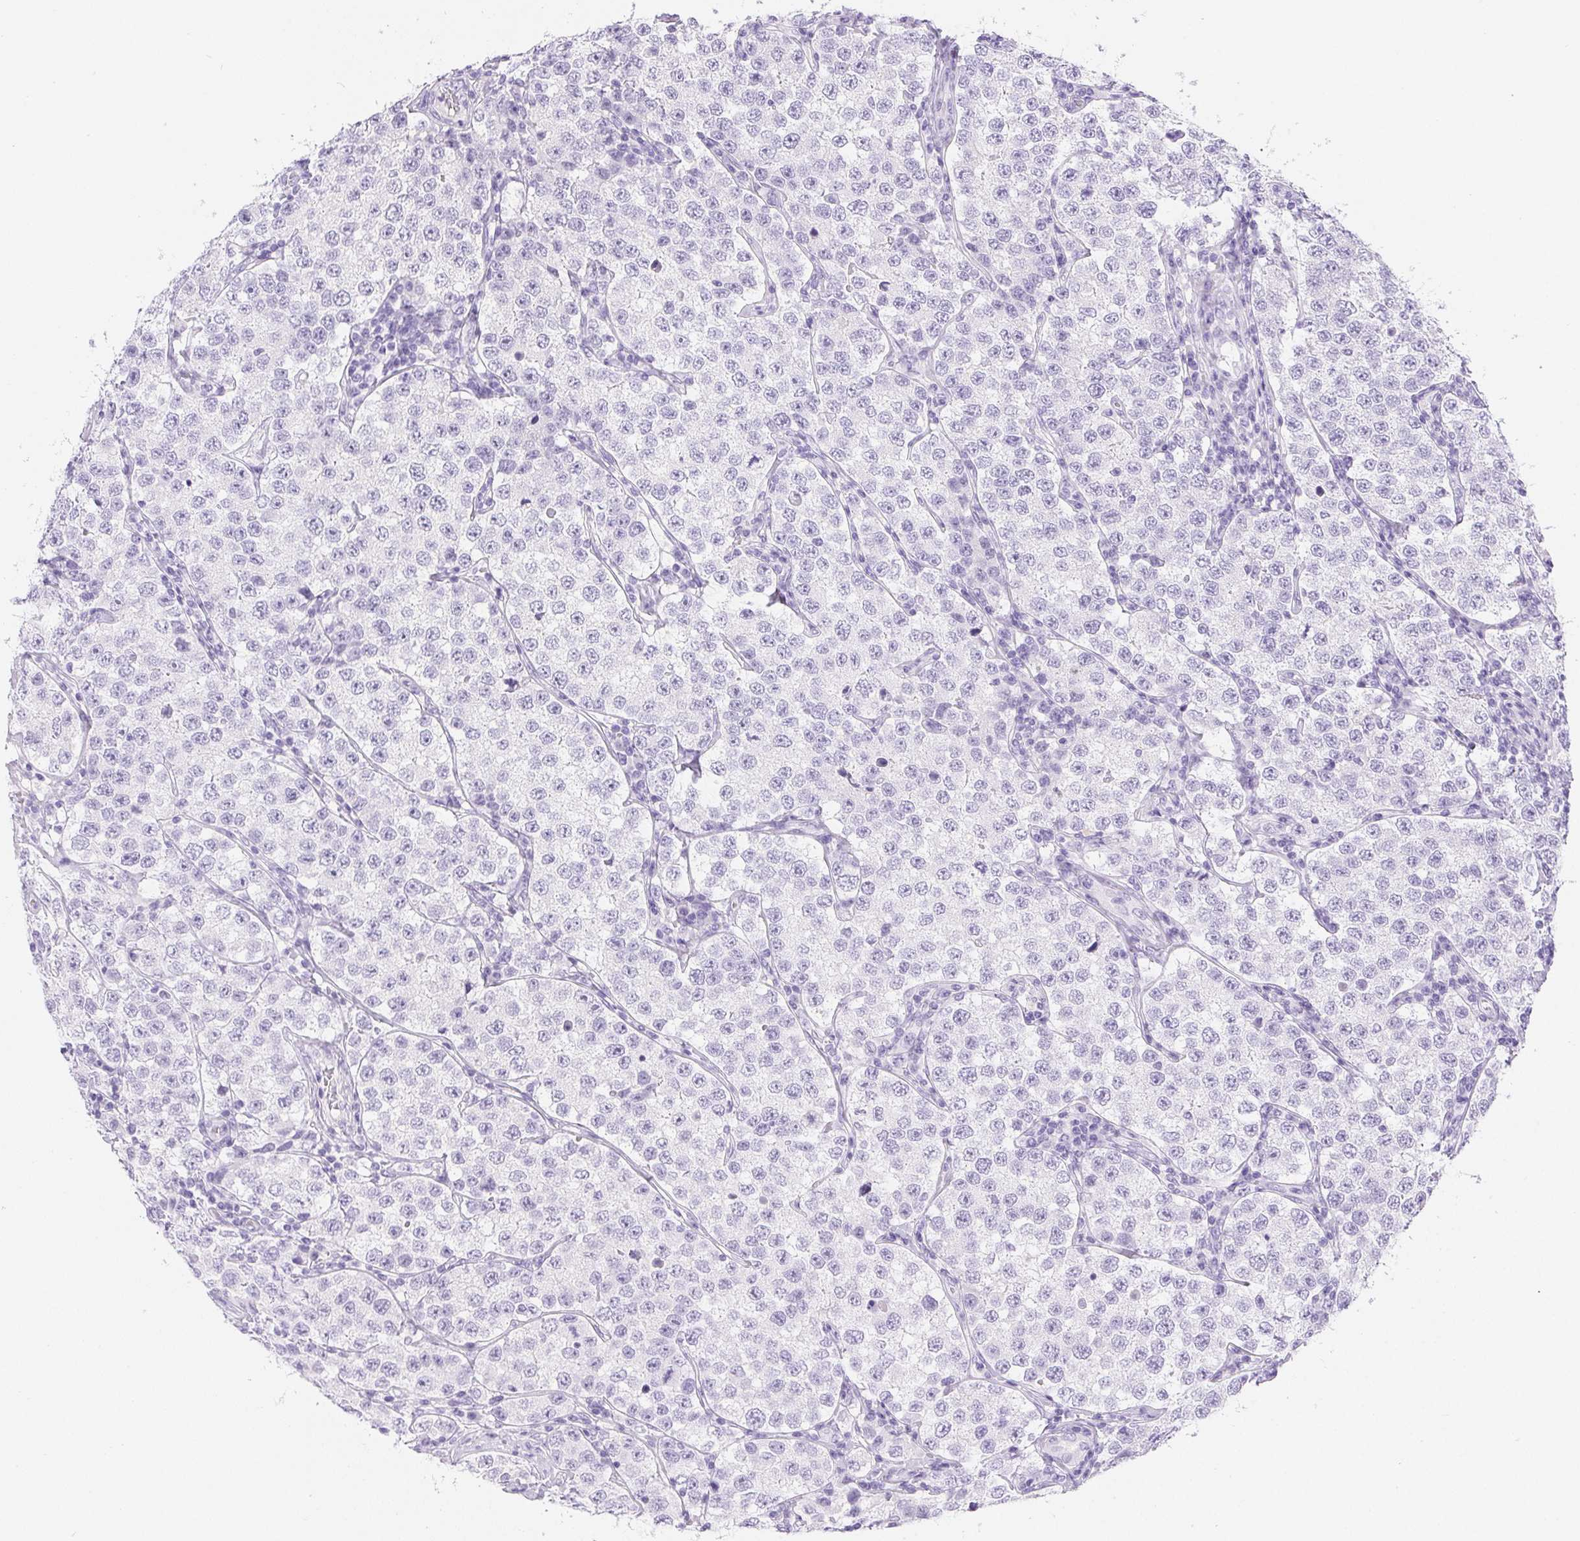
{"staining": {"intensity": "negative", "quantity": "none", "location": "none"}, "tissue": "testis cancer", "cell_type": "Tumor cells", "image_type": "cancer", "snomed": [{"axis": "morphology", "description": "Seminoma, NOS"}, {"axis": "topography", "description": "Testis"}], "caption": "Seminoma (testis) was stained to show a protein in brown. There is no significant expression in tumor cells. (Immunohistochemistry (ihc), brightfield microscopy, high magnification).", "gene": "PNLIP", "patient": {"sex": "male", "age": 34}}